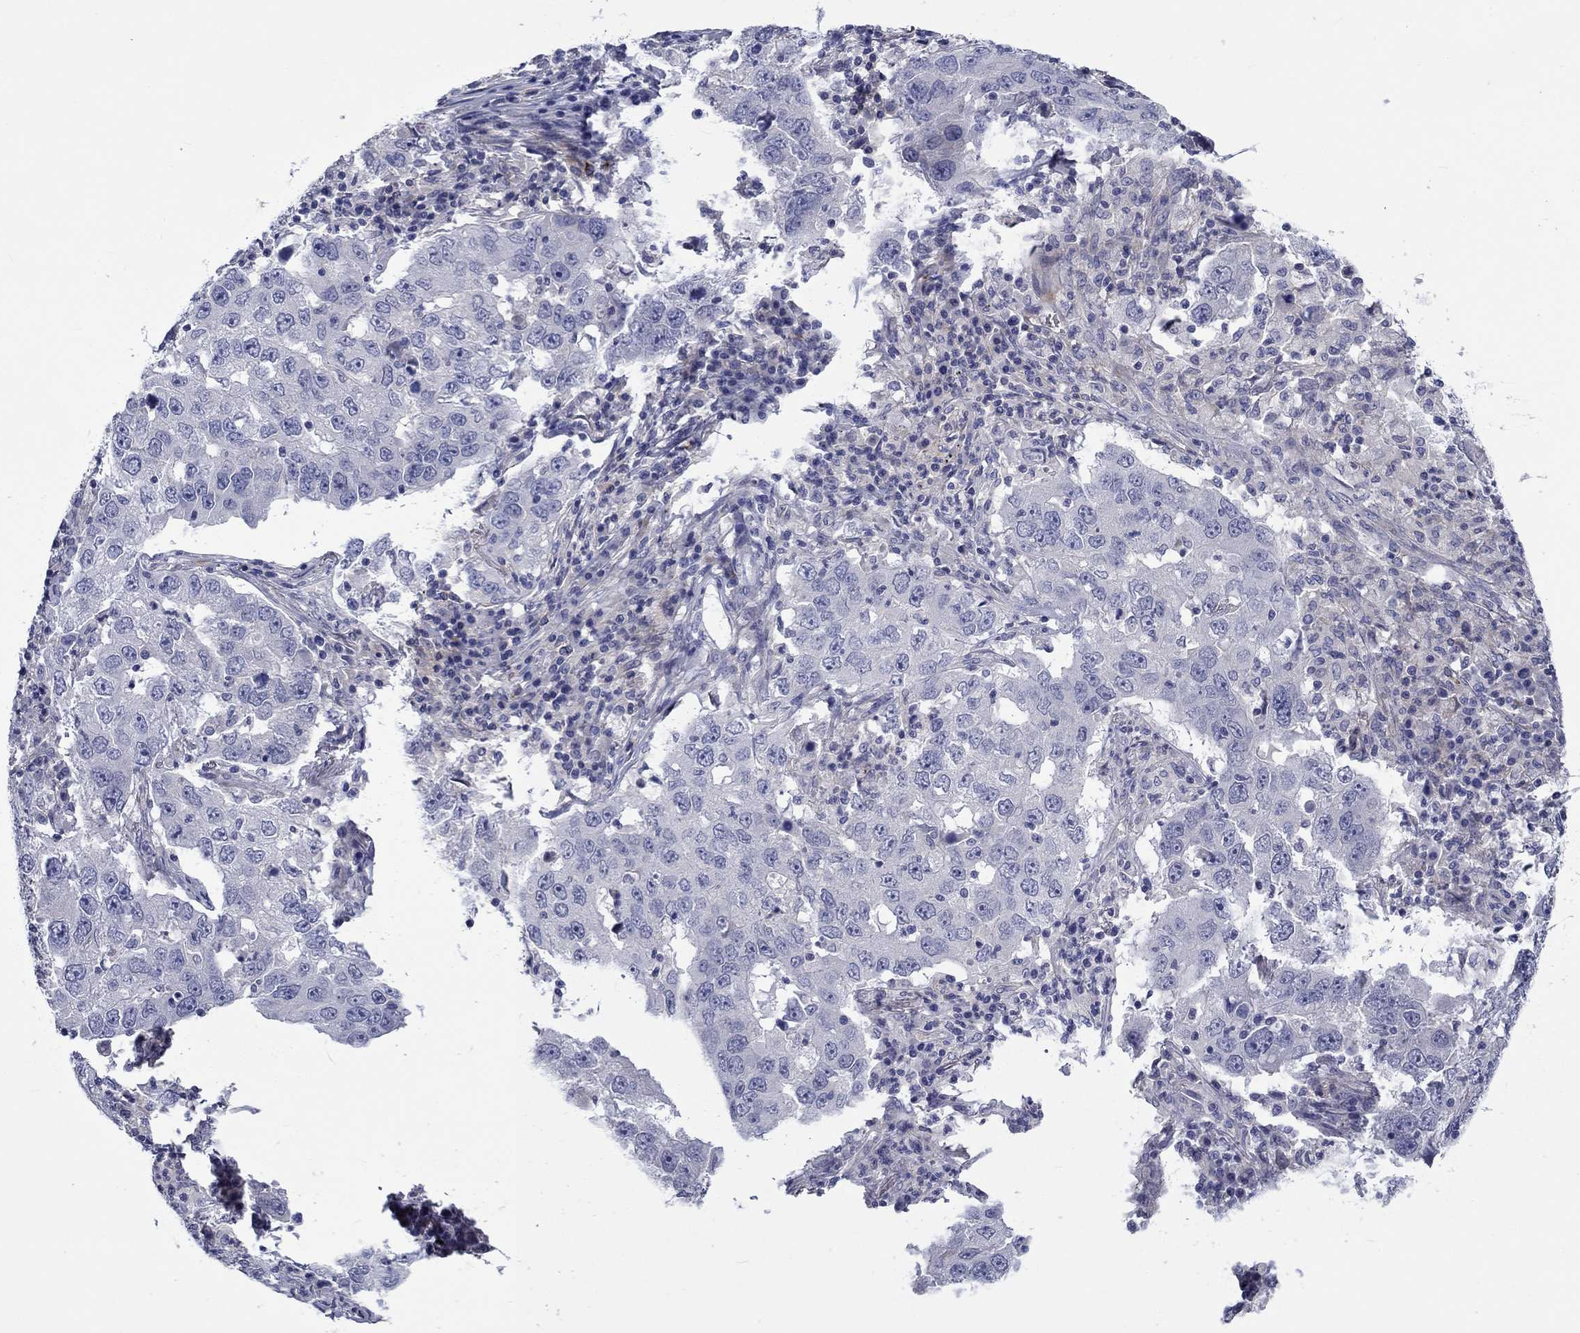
{"staining": {"intensity": "negative", "quantity": "none", "location": "none"}, "tissue": "lung cancer", "cell_type": "Tumor cells", "image_type": "cancer", "snomed": [{"axis": "morphology", "description": "Adenocarcinoma, NOS"}, {"axis": "topography", "description": "Lung"}], "caption": "This is an immunohistochemistry (IHC) micrograph of human lung cancer. There is no expression in tumor cells.", "gene": "CNDP1", "patient": {"sex": "male", "age": 73}}